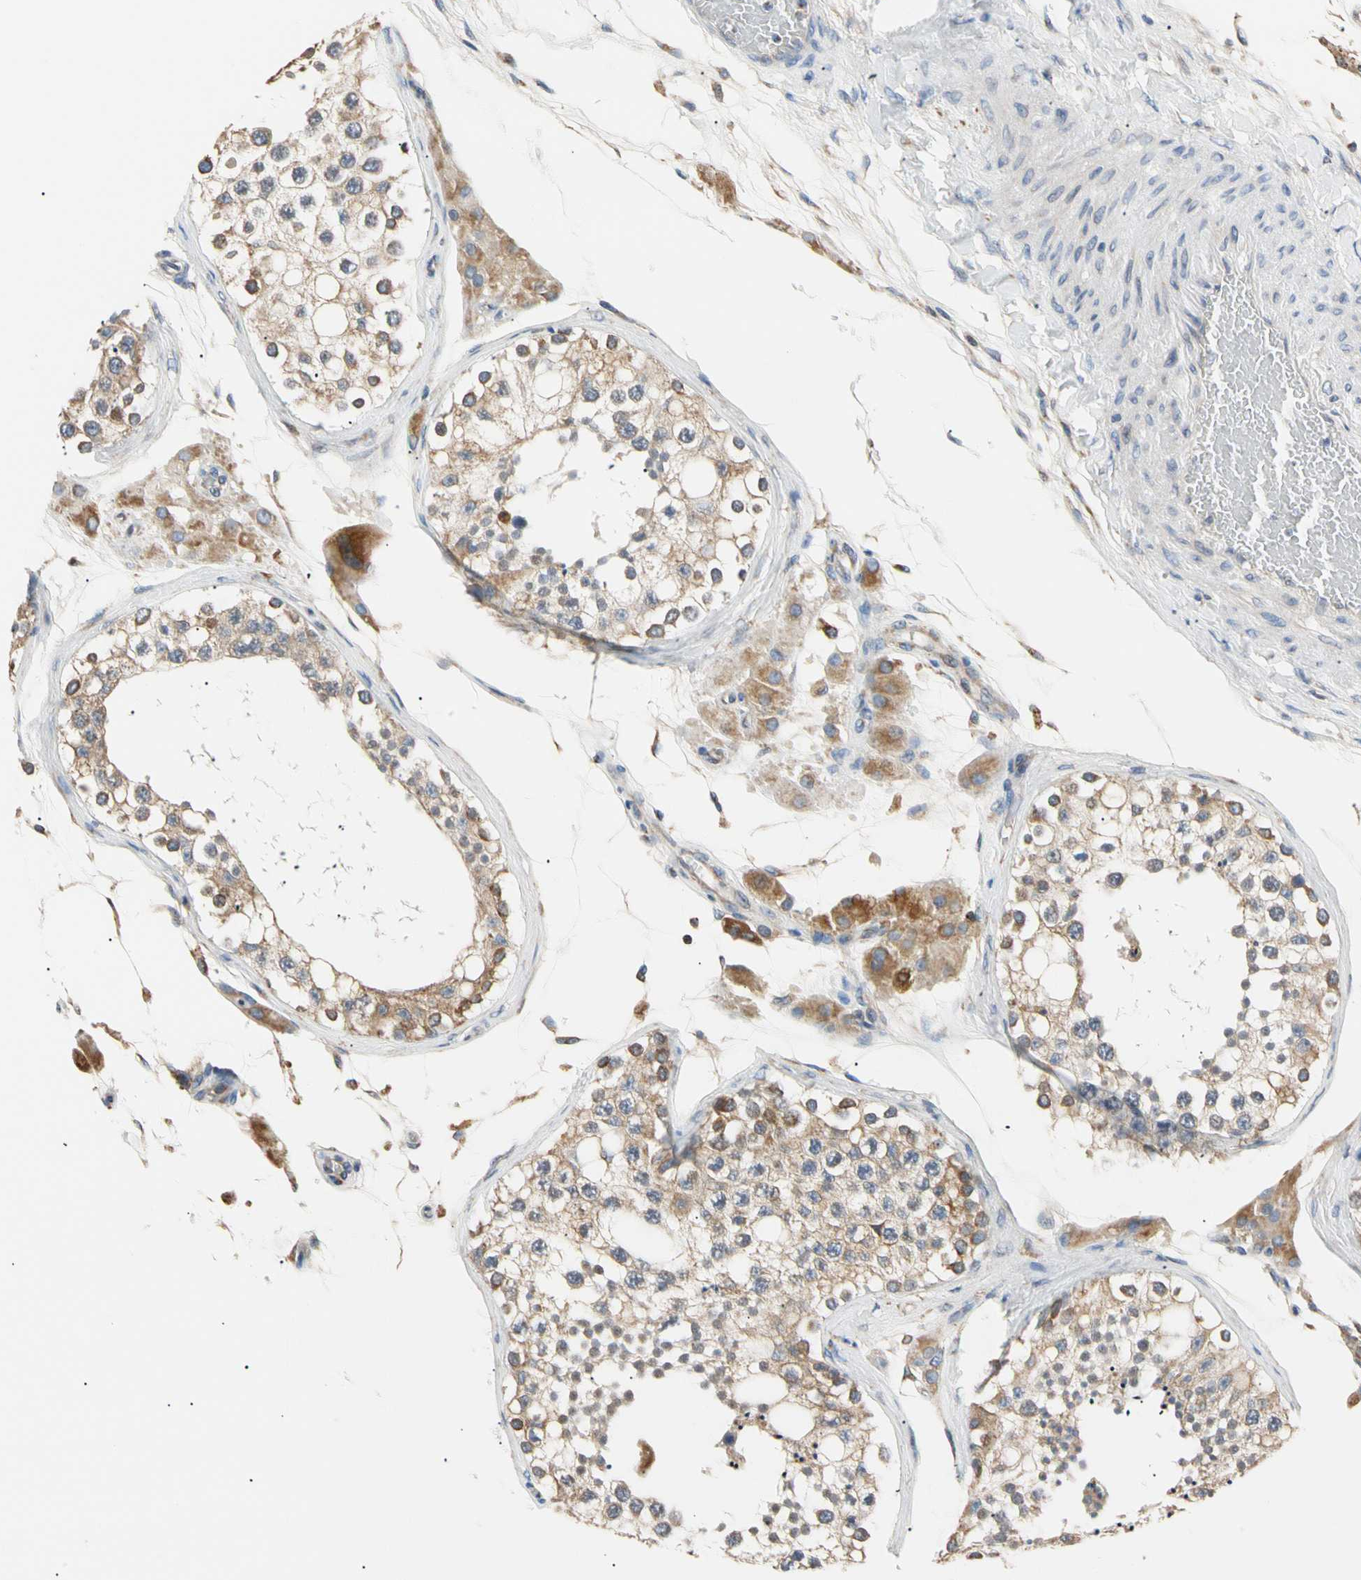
{"staining": {"intensity": "weak", "quantity": ">75%", "location": "cytoplasmic/membranous"}, "tissue": "testis", "cell_type": "Cells in seminiferous ducts", "image_type": "normal", "snomed": [{"axis": "morphology", "description": "Normal tissue, NOS"}, {"axis": "topography", "description": "Testis"}], "caption": "Immunohistochemistry (IHC) image of benign testis: human testis stained using immunohistochemistry demonstrates low levels of weak protein expression localized specifically in the cytoplasmic/membranous of cells in seminiferous ducts, appearing as a cytoplasmic/membranous brown color.", "gene": "PLGRKT", "patient": {"sex": "male", "age": 68}}